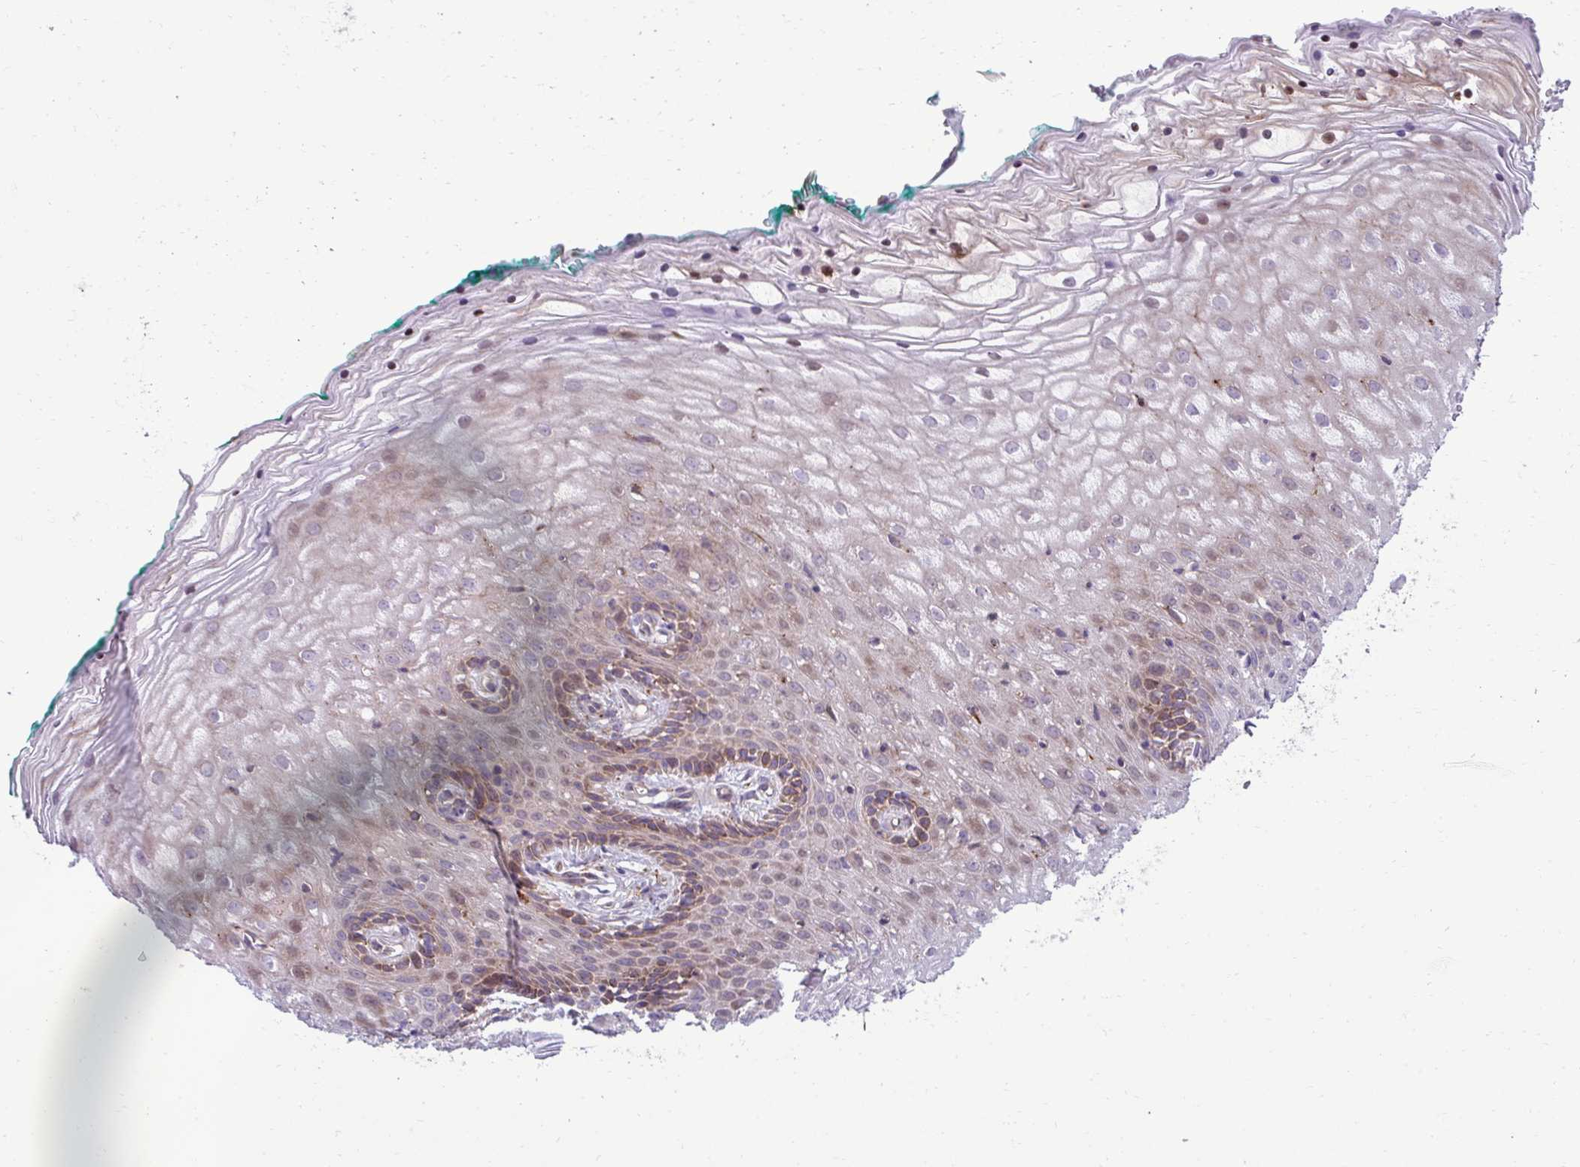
{"staining": {"intensity": "moderate", "quantity": "<25%", "location": "cytoplasmic/membranous"}, "tissue": "vagina", "cell_type": "Squamous epithelial cells", "image_type": "normal", "snomed": [{"axis": "morphology", "description": "Normal tissue, NOS"}, {"axis": "topography", "description": "Vagina"}], "caption": "Moderate cytoplasmic/membranous expression for a protein is identified in approximately <25% of squamous epithelial cells of unremarkable vagina using IHC.", "gene": "LIMS1", "patient": {"sex": "female", "age": 45}}